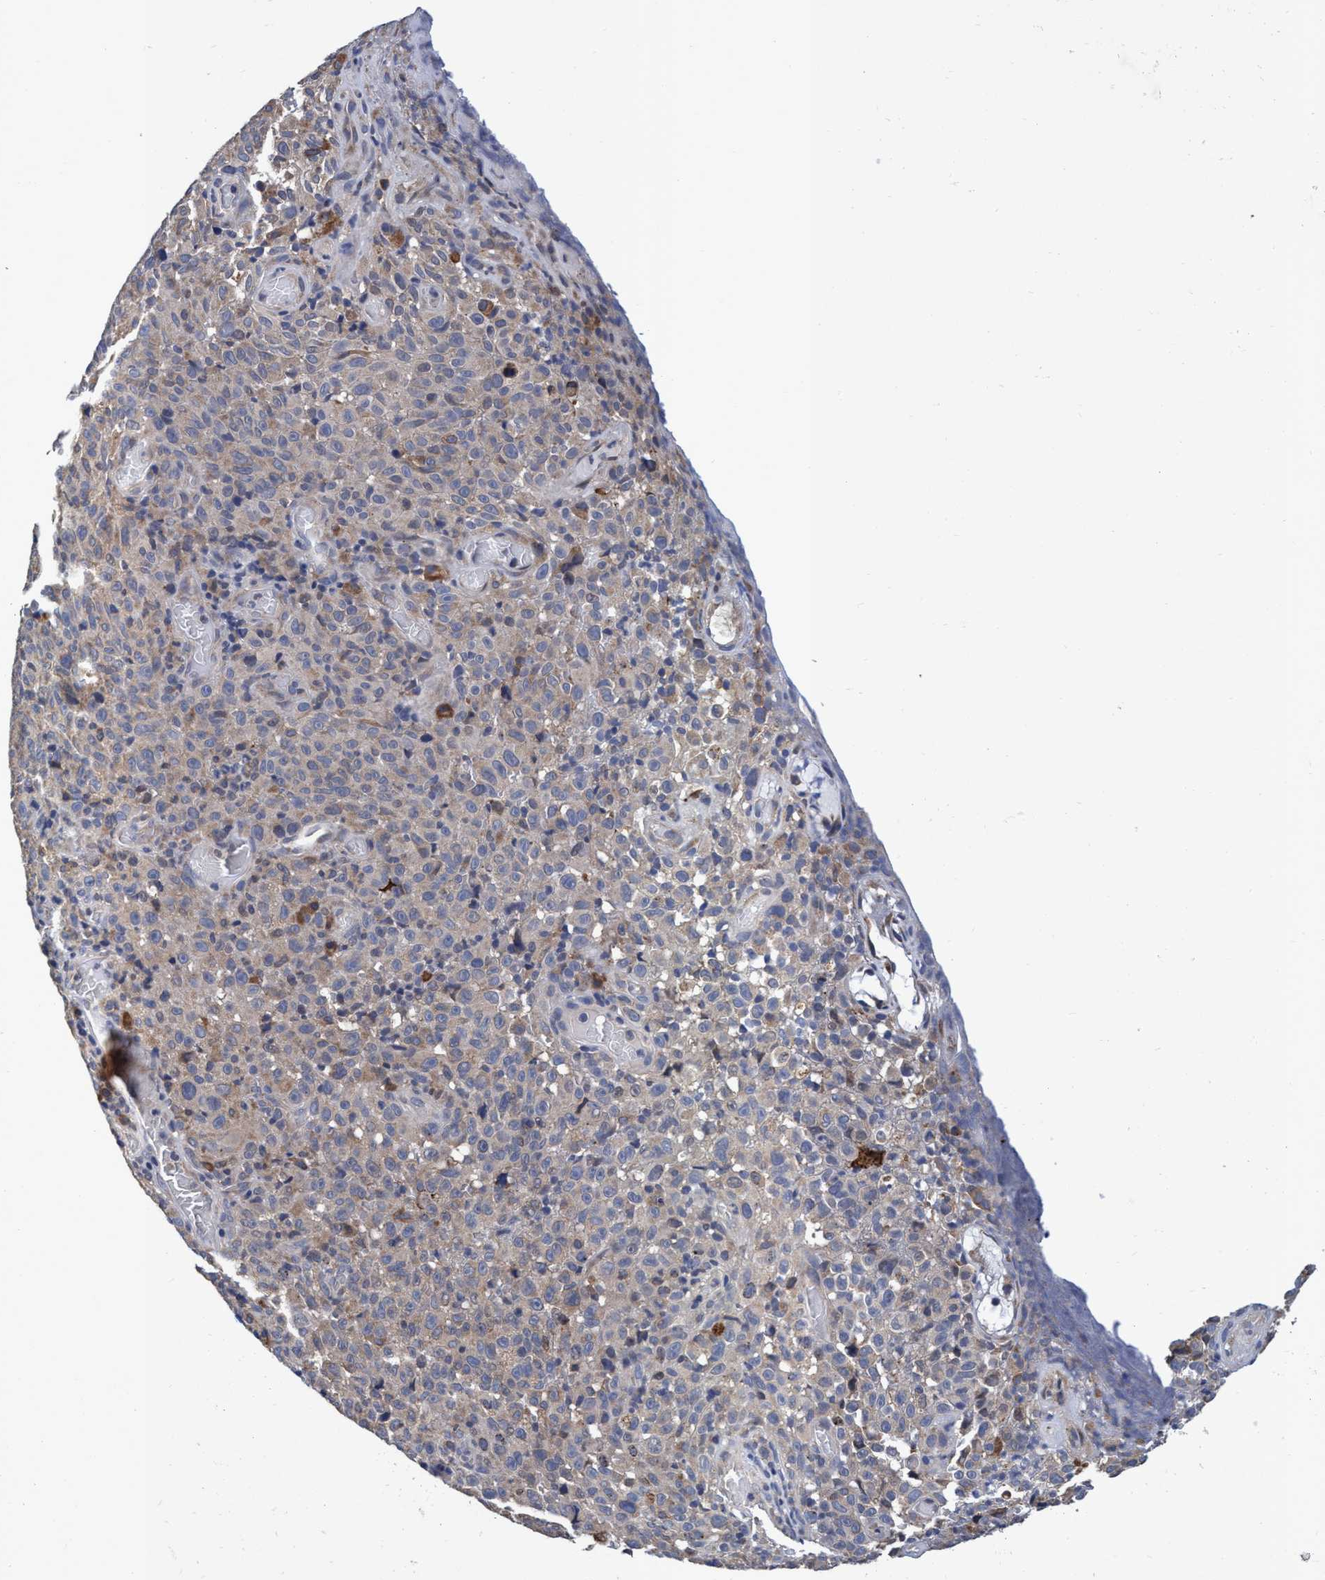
{"staining": {"intensity": "weak", "quantity": "<25%", "location": "cytoplasmic/membranous"}, "tissue": "melanoma", "cell_type": "Tumor cells", "image_type": "cancer", "snomed": [{"axis": "morphology", "description": "Malignant melanoma, NOS"}, {"axis": "topography", "description": "Skin"}], "caption": "DAB (3,3'-diaminobenzidine) immunohistochemical staining of melanoma reveals no significant positivity in tumor cells. The staining is performed using DAB brown chromogen with nuclei counter-stained in using hematoxylin.", "gene": "CALCOCO2", "patient": {"sex": "female", "age": 82}}